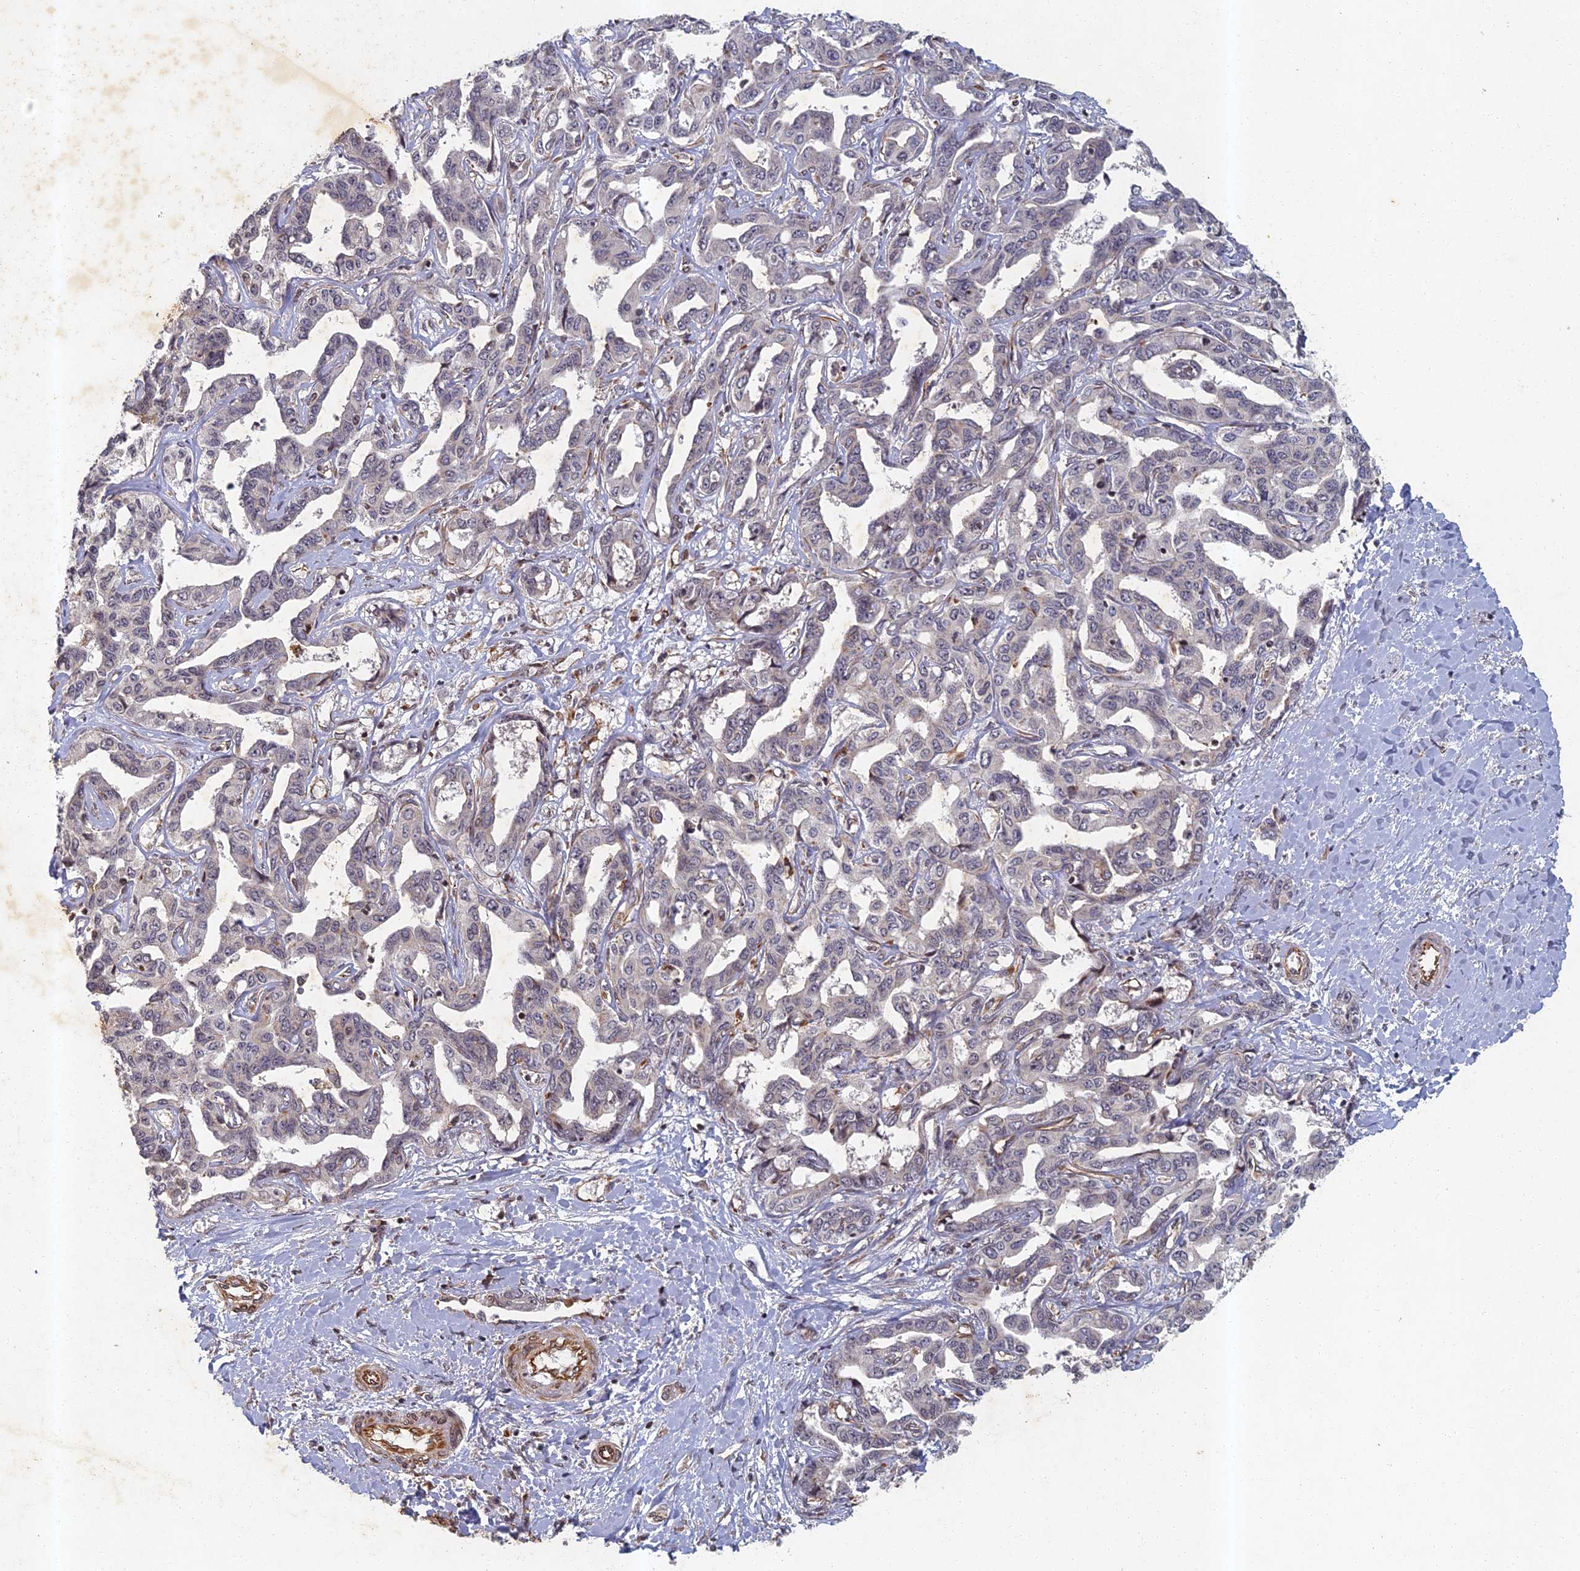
{"staining": {"intensity": "weak", "quantity": "<25%", "location": "cytoplasmic/membranous"}, "tissue": "liver cancer", "cell_type": "Tumor cells", "image_type": "cancer", "snomed": [{"axis": "morphology", "description": "Cholangiocarcinoma"}, {"axis": "topography", "description": "Liver"}], "caption": "The histopathology image exhibits no staining of tumor cells in liver cancer (cholangiocarcinoma).", "gene": "ABCB10", "patient": {"sex": "male", "age": 59}}